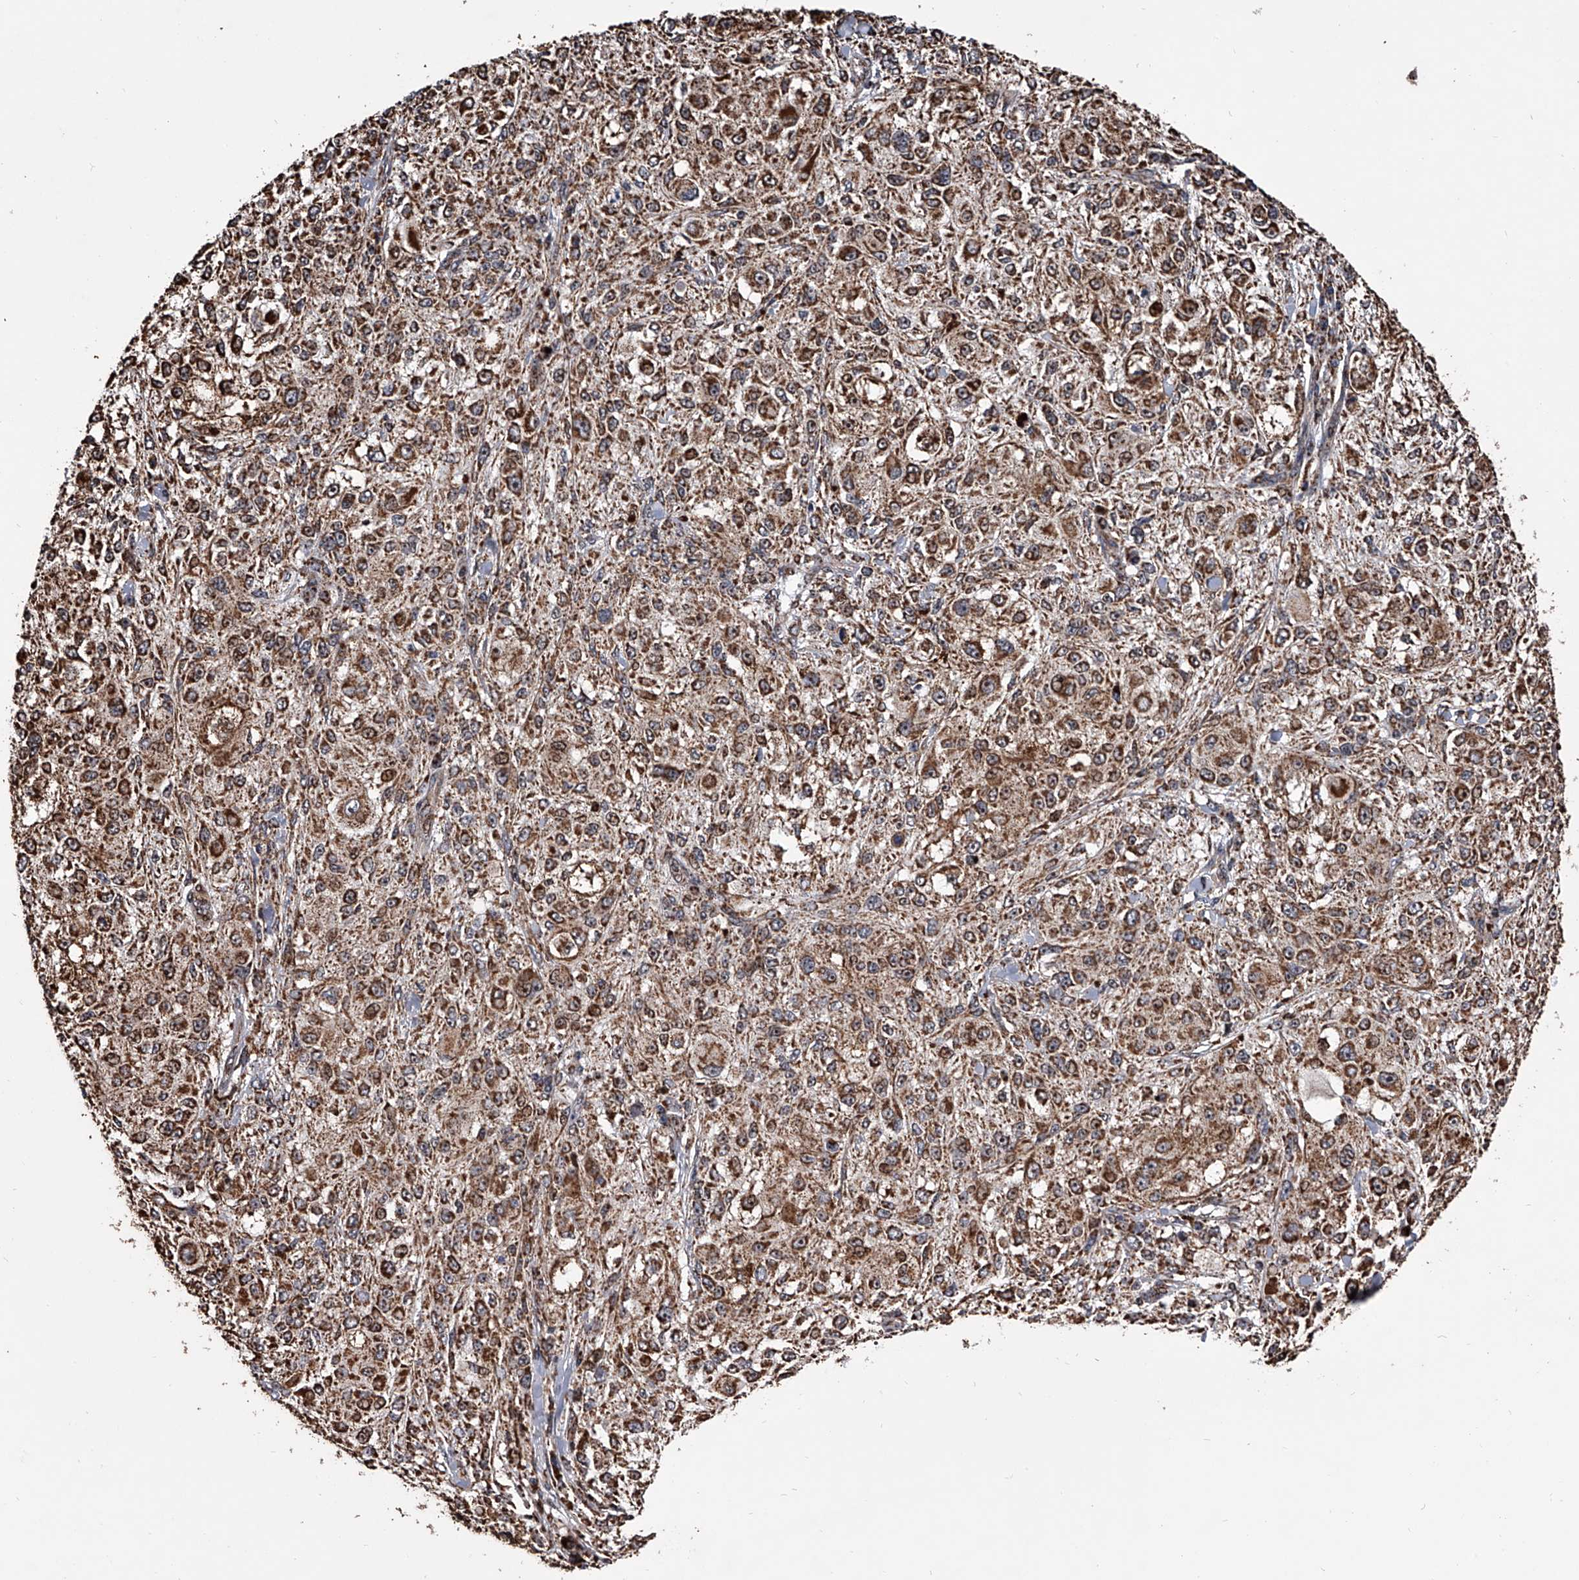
{"staining": {"intensity": "strong", "quantity": ">75%", "location": "cytoplasmic/membranous"}, "tissue": "melanoma", "cell_type": "Tumor cells", "image_type": "cancer", "snomed": [{"axis": "morphology", "description": "Necrosis, NOS"}, {"axis": "morphology", "description": "Malignant melanoma, NOS"}, {"axis": "topography", "description": "Skin"}], "caption": "Strong cytoplasmic/membranous staining is seen in about >75% of tumor cells in melanoma. (DAB IHC, brown staining for protein, blue staining for nuclei).", "gene": "SMPDL3A", "patient": {"sex": "female", "age": 87}}